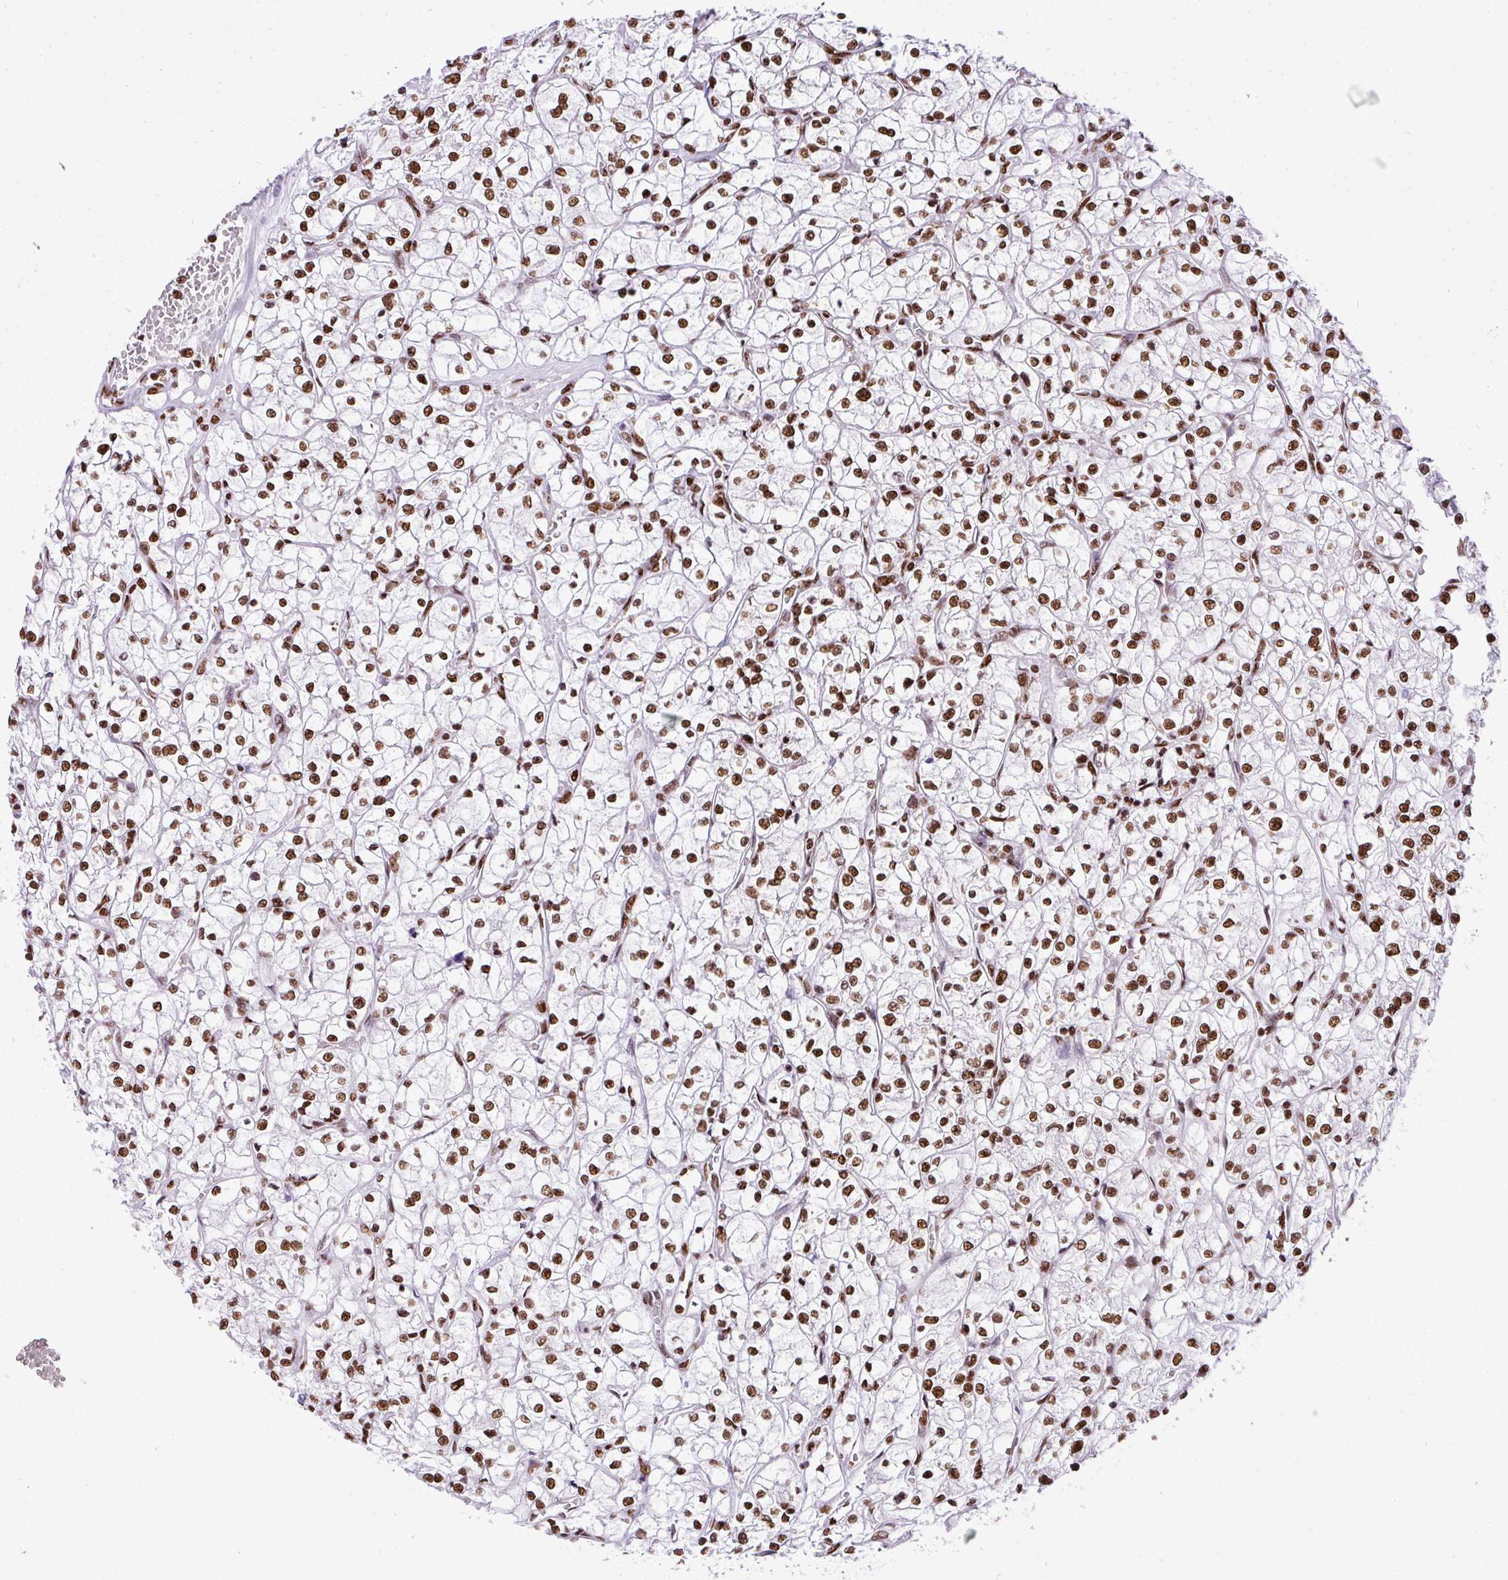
{"staining": {"intensity": "moderate", "quantity": ">75%", "location": "nuclear"}, "tissue": "renal cancer", "cell_type": "Tumor cells", "image_type": "cancer", "snomed": [{"axis": "morphology", "description": "Adenocarcinoma, NOS"}, {"axis": "topography", "description": "Kidney"}], "caption": "Tumor cells reveal medium levels of moderate nuclear expression in approximately >75% of cells in human renal adenocarcinoma. (Brightfield microscopy of DAB IHC at high magnification).", "gene": "RARG", "patient": {"sex": "female", "age": 64}}